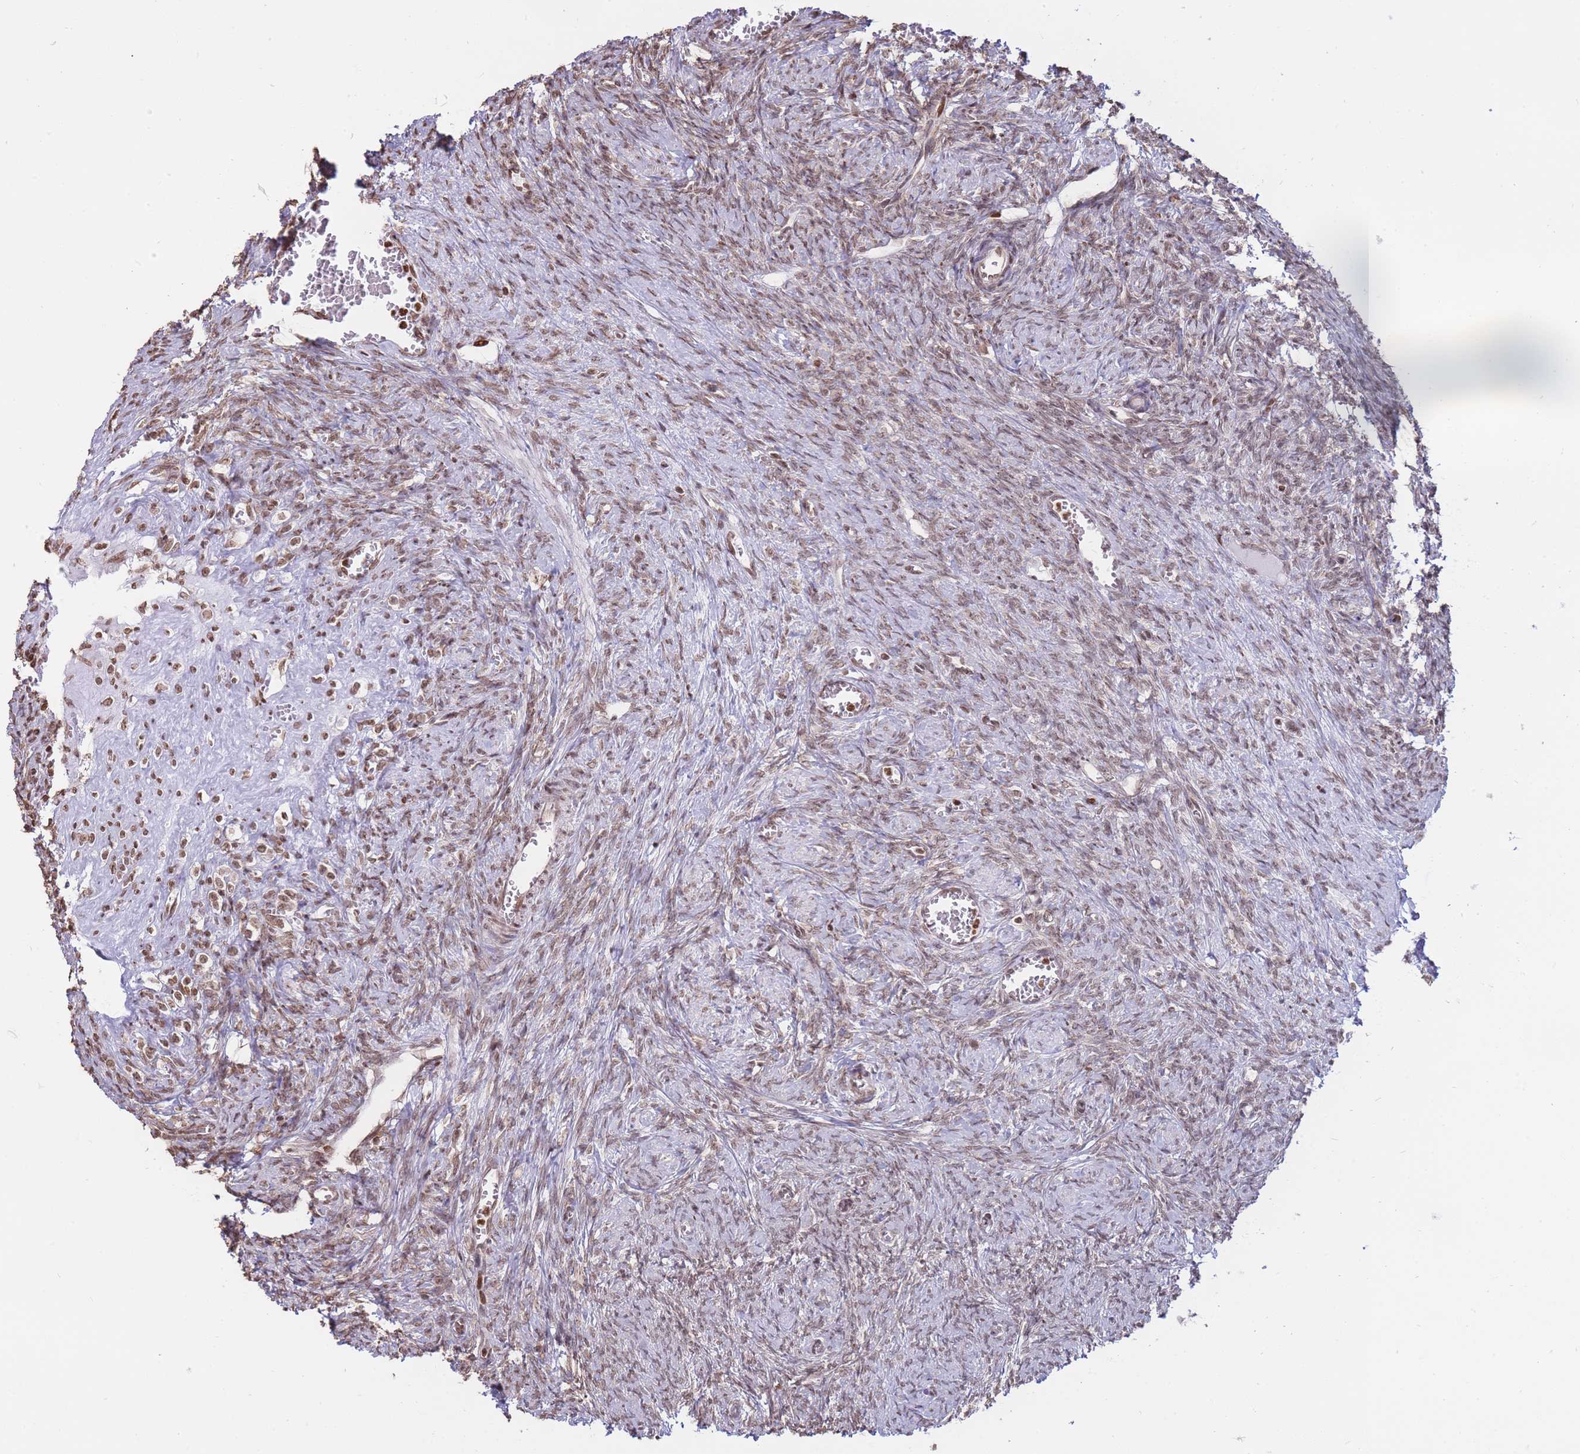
{"staining": {"intensity": "moderate", "quantity": ">75%", "location": "nuclear"}, "tissue": "ovary", "cell_type": "Ovarian stroma cells", "image_type": "normal", "snomed": [{"axis": "morphology", "description": "Normal tissue, NOS"}, {"axis": "topography", "description": "Ovary"}], "caption": "Immunohistochemistry staining of benign ovary, which displays medium levels of moderate nuclear staining in approximately >75% of ovarian stroma cells indicating moderate nuclear protein staining. The staining was performed using DAB (3,3'-diaminobenzidine) (brown) for protein detection and nuclei were counterstained in hematoxylin (blue).", "gene": "SHISAL1", "patient": {"sex": "female", "age": 44}}